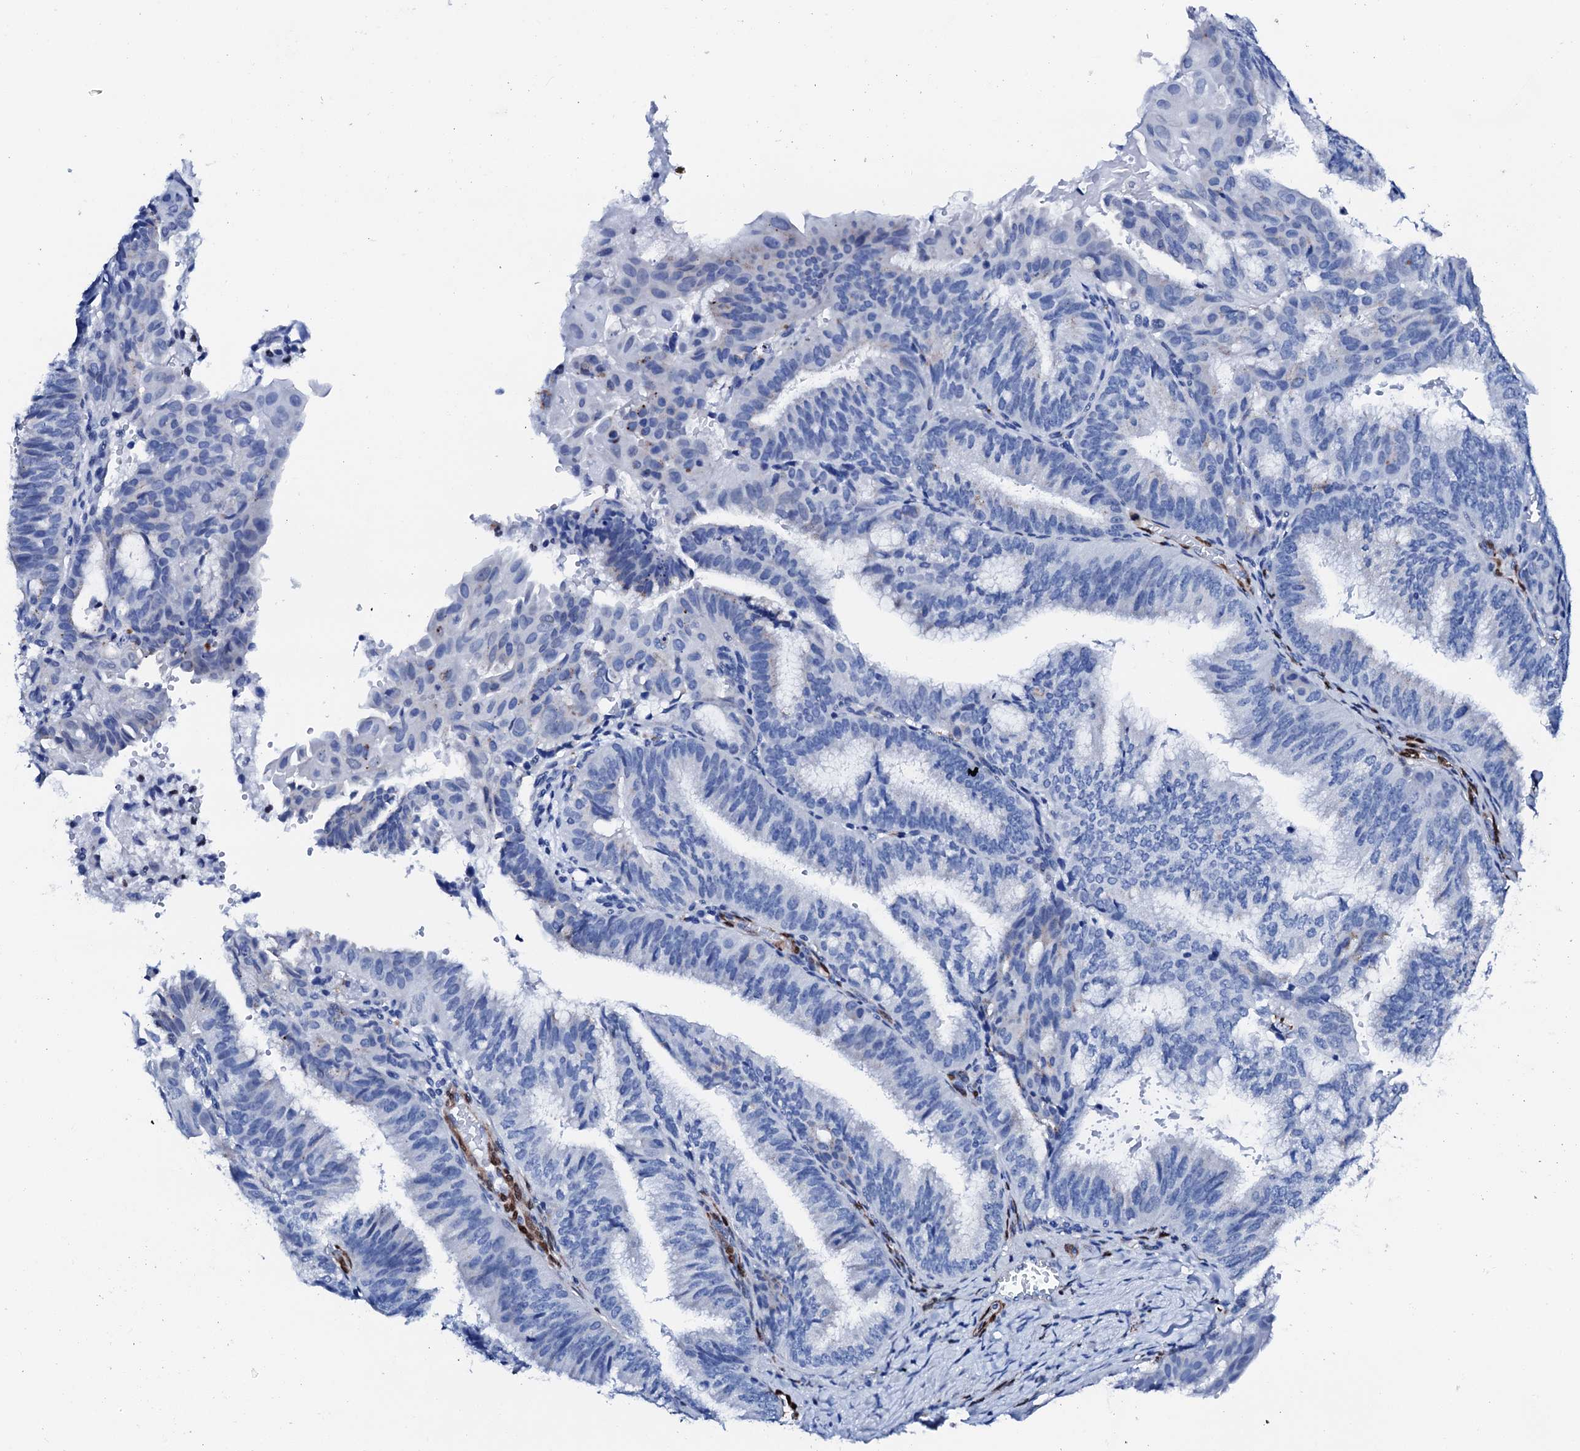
{"staining": {"intensity": "negative", "quantity": "none", "location": "none"}, "tissue": "endometrial cancer", "cell_type": "Tumor cells", "image_type": "cancer", "snomed": [{"axis": "morphology", "description": "Adenocarcinoma, NOS"}, {"axis": "topography", "description": "Endometrium"}], "caption": "Human endometrial cancer (adenocarcinoma) stained for a protein using immunohistochemistry (IHC) demonstrates no positivity in tumor cells.", "gene": "NRIP2", "patient": {"sex": "female", "age": 49}}